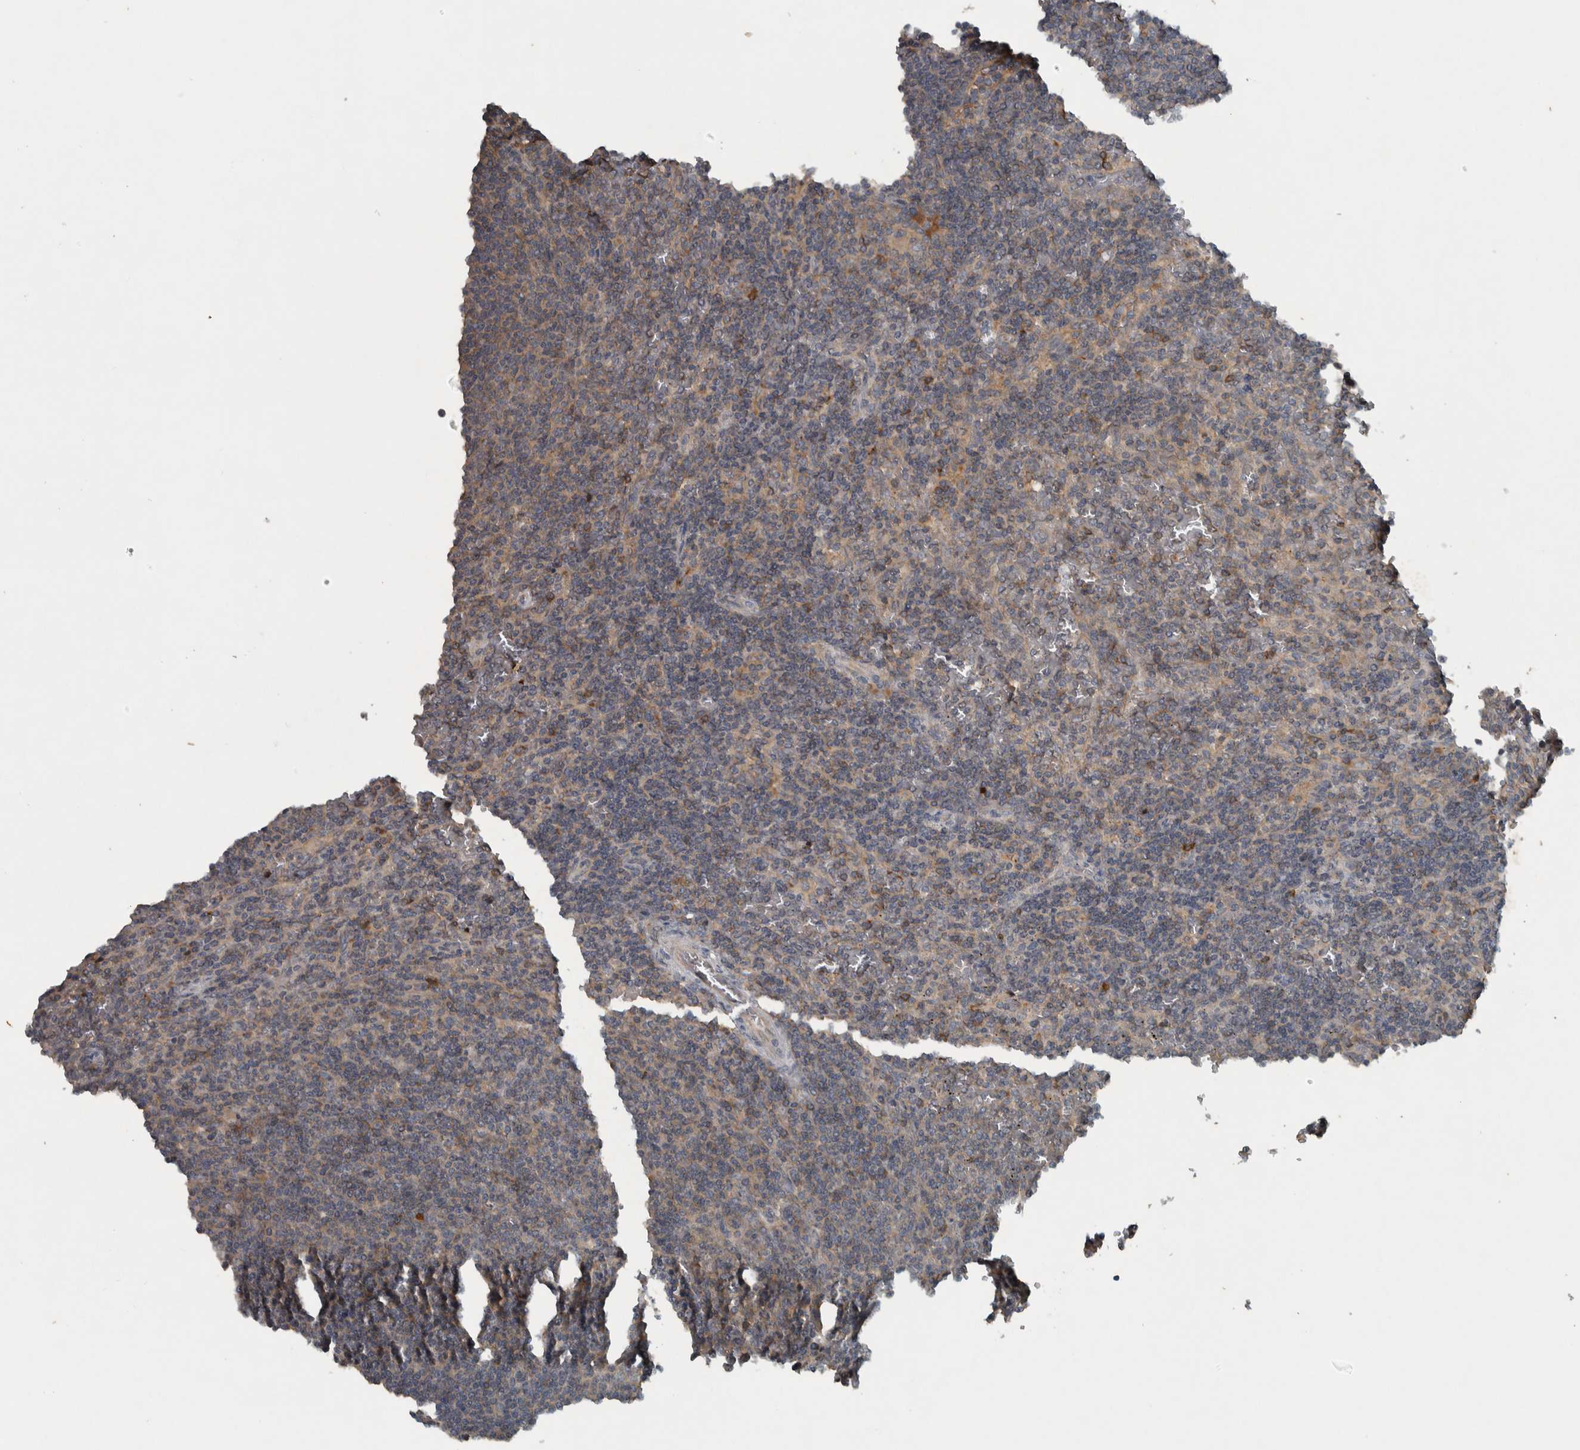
{"staining": {"intensity": "weak", "quantity": "25%-75%", "location": "cytoplasmic/membranous"}, "tissue": "lymphoma", "cell_type": "Tumor cells", "image_type": "cancer", "snomed": [{"axis": "morphology", "description": "Malignant lymphoma, non-Hodgkin's type, Low grade"}, {"axis": "topography", "description": "Spleen"}], "caption": "There is low levels of weak cytoplasmic/membranous positivity in tumor cells of malignant lymphoma, non-Hodgkin's type (low-grade), as demonstrated by immunohistochemical staining (brown color).", "gene": "CLCN2", "patient": {"sex": "female", "age": 50}}